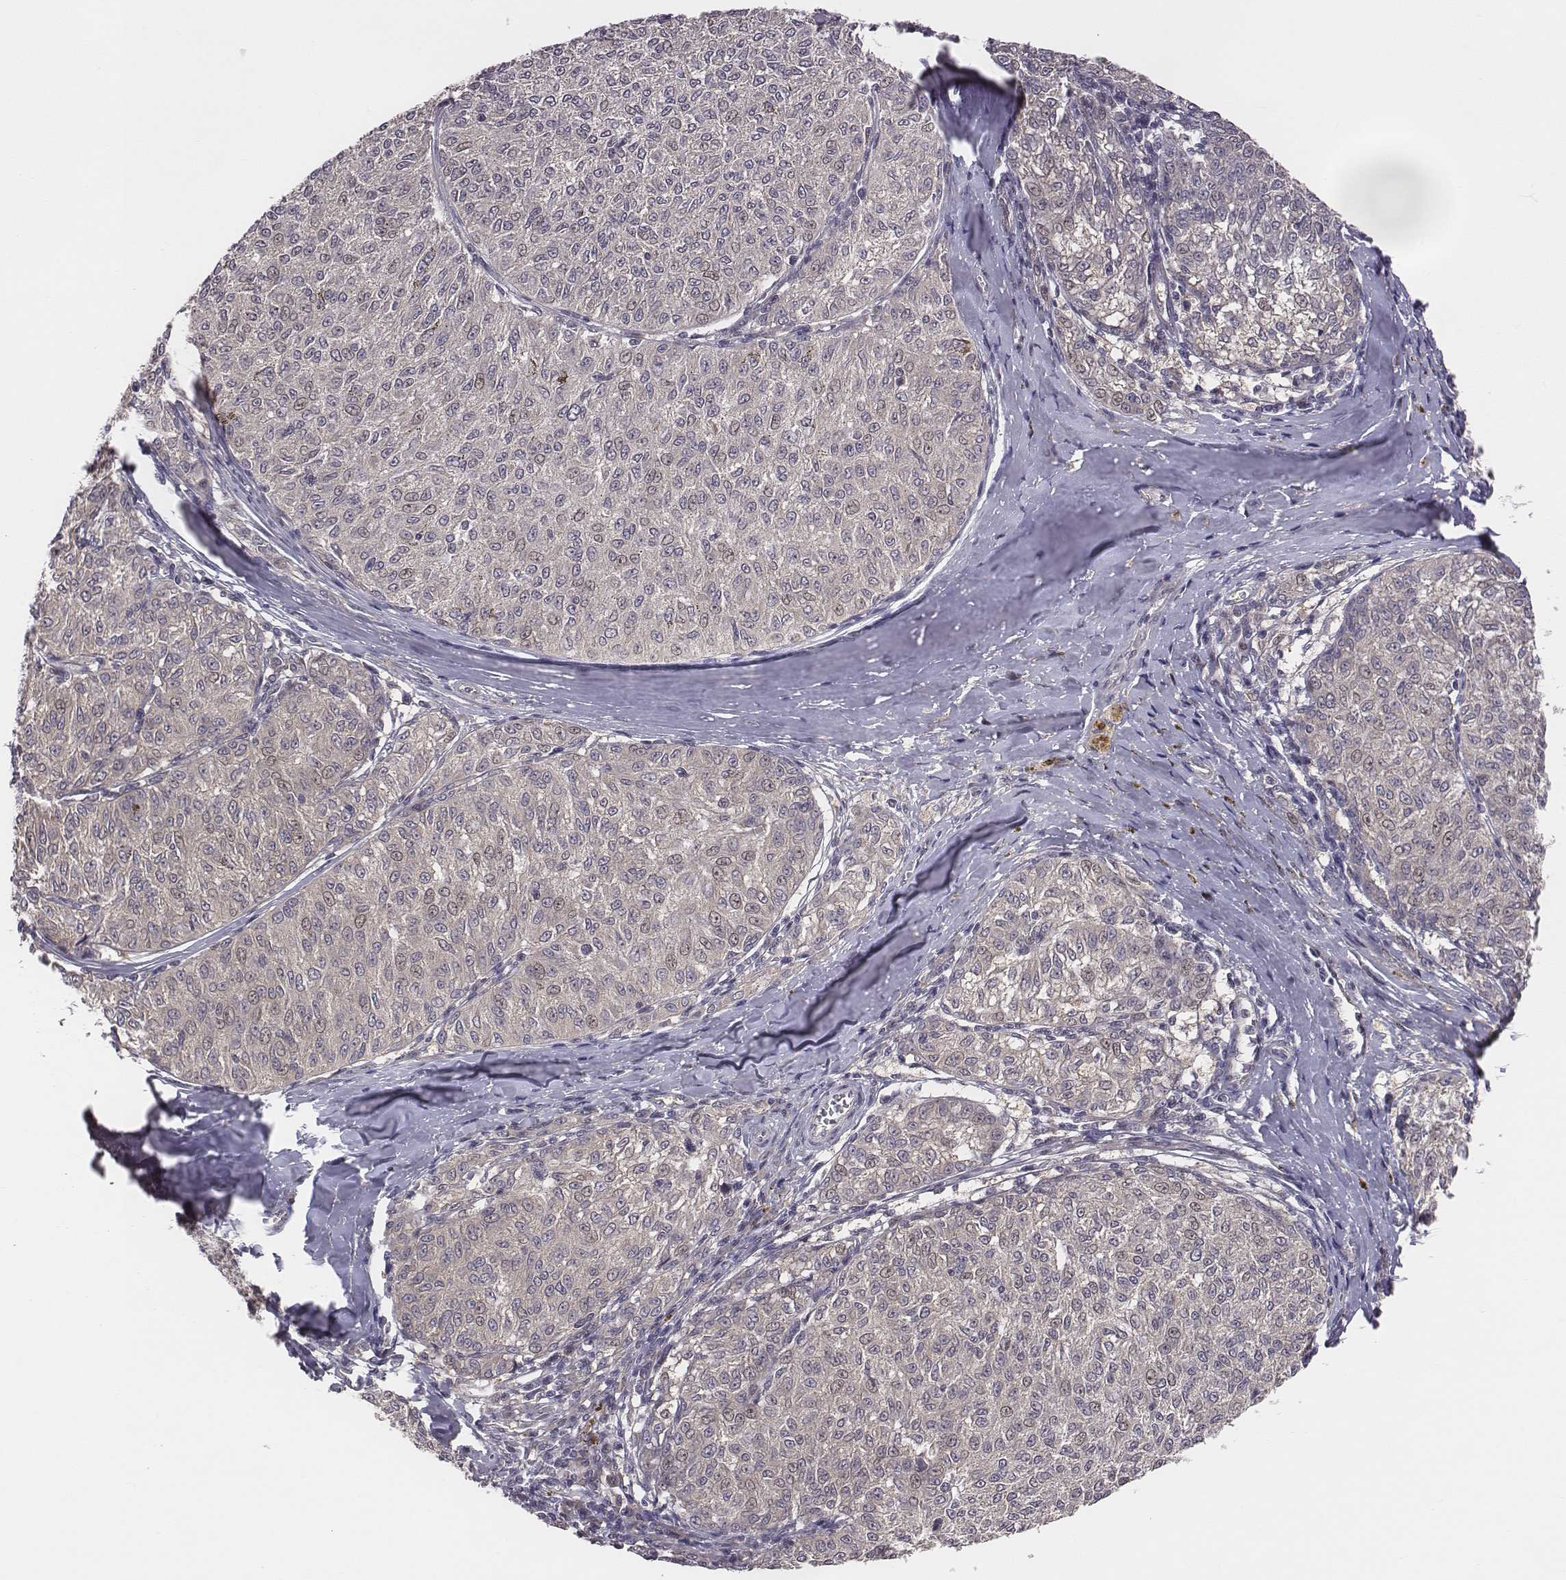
{"staining": {"intensity": "negative", "quantity": "none", "location": "none"}, "tissue": "melanoma", "cell_type": "Tumor cells", "image_type": "cancer", "snomed": [{"axis": "morphology", "description": "Malignant melanoma, NOS"}, {"axis": "topography", "description": "Skin"}], "caption": "A histopathology image of human melanoma is negative for staining in tumor cells.", "gene": "SMURF2", "patient": {"sex": "female", "age": 72}}